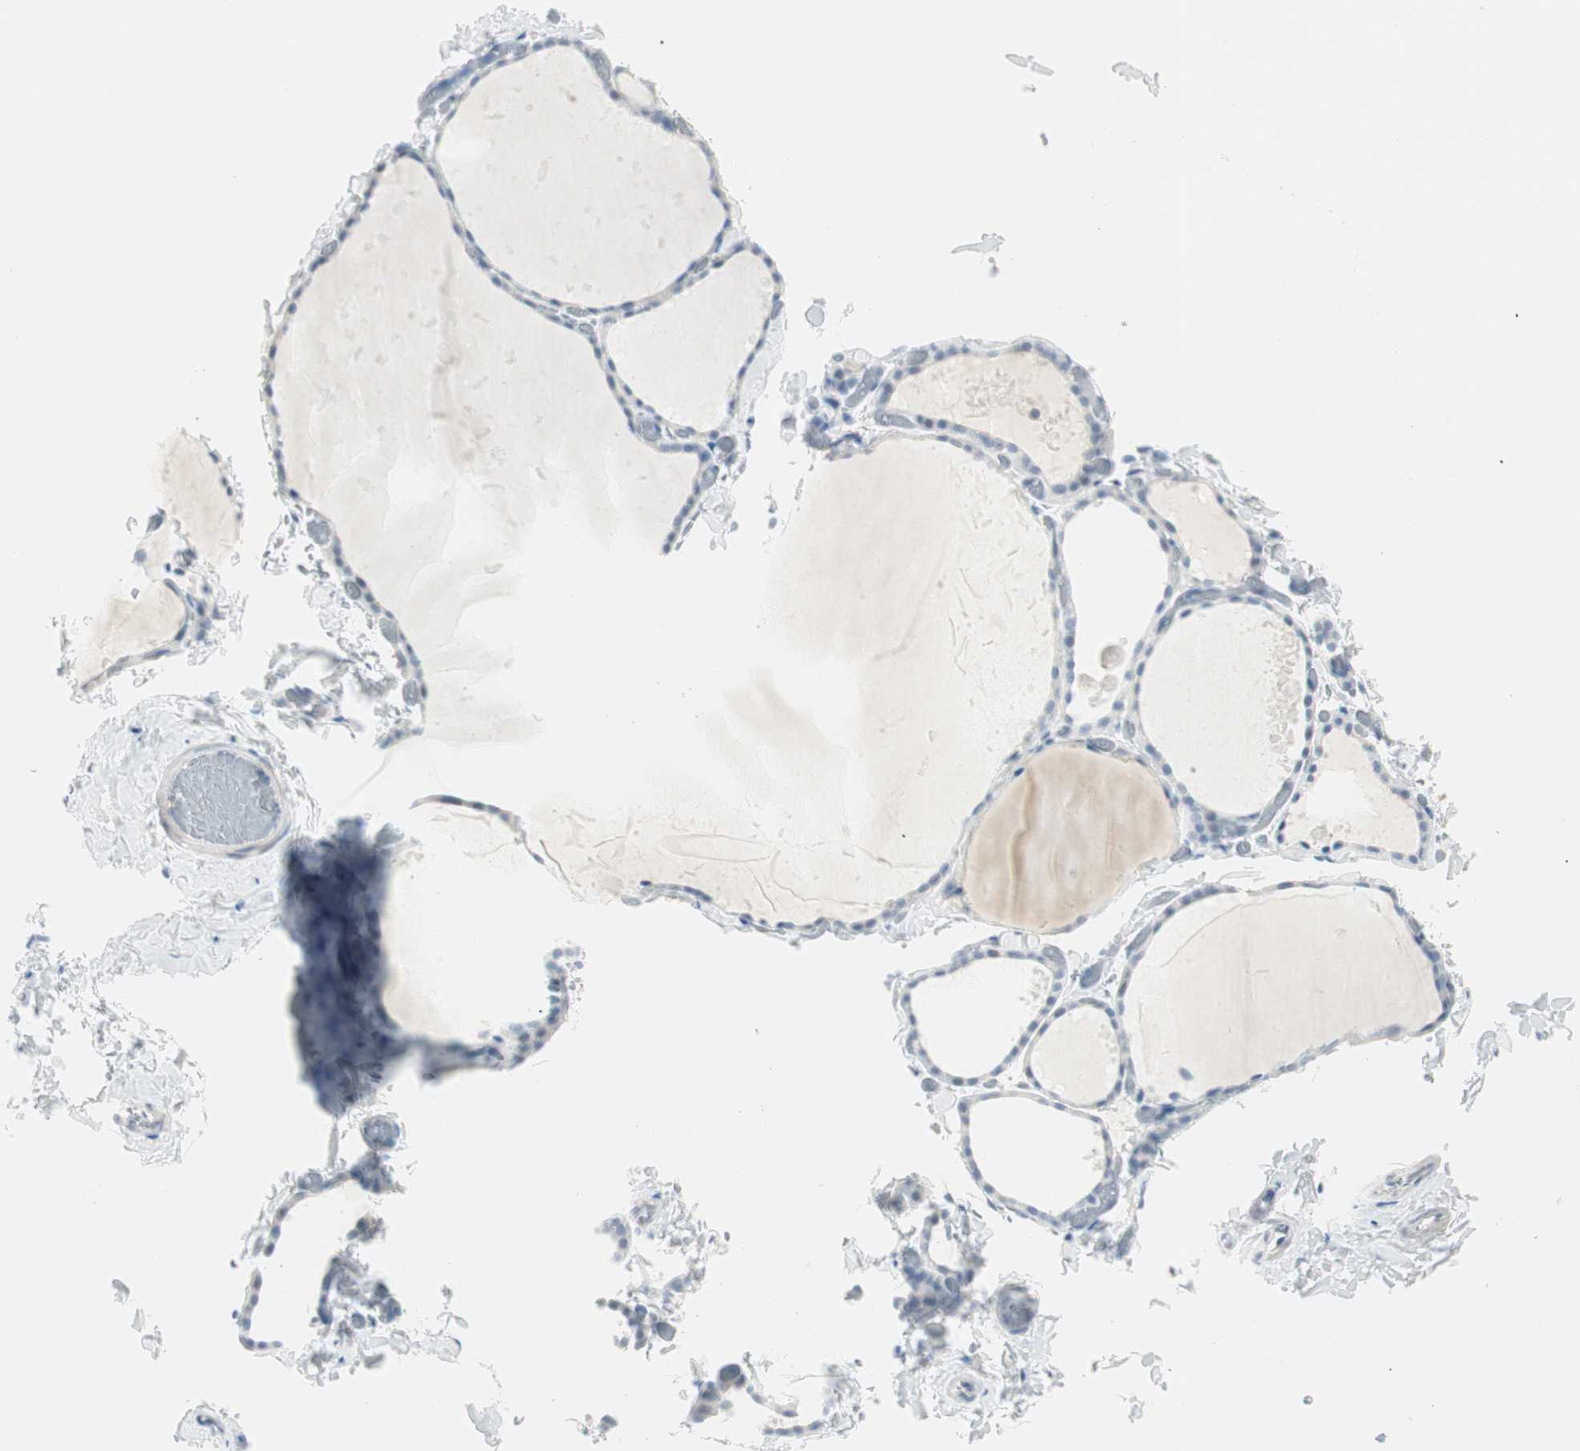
{"staining": {"intensity": "negative", "quantity": "none", "location": "none"}, "tissue": "thyroid gland", "cell_type": "Glandular cells", "image_type": "normal", "snomed": [{"axis": "morphology", "description": "Normal tissue, NOS"}, {"axis": "topography", "description": "Thyroid gland"}], "caption": "The image displays no significant staining in glandular cells of thyroid gland.", "gene": "MLLT10", "patient": {"sex": "female", "age": 22}}